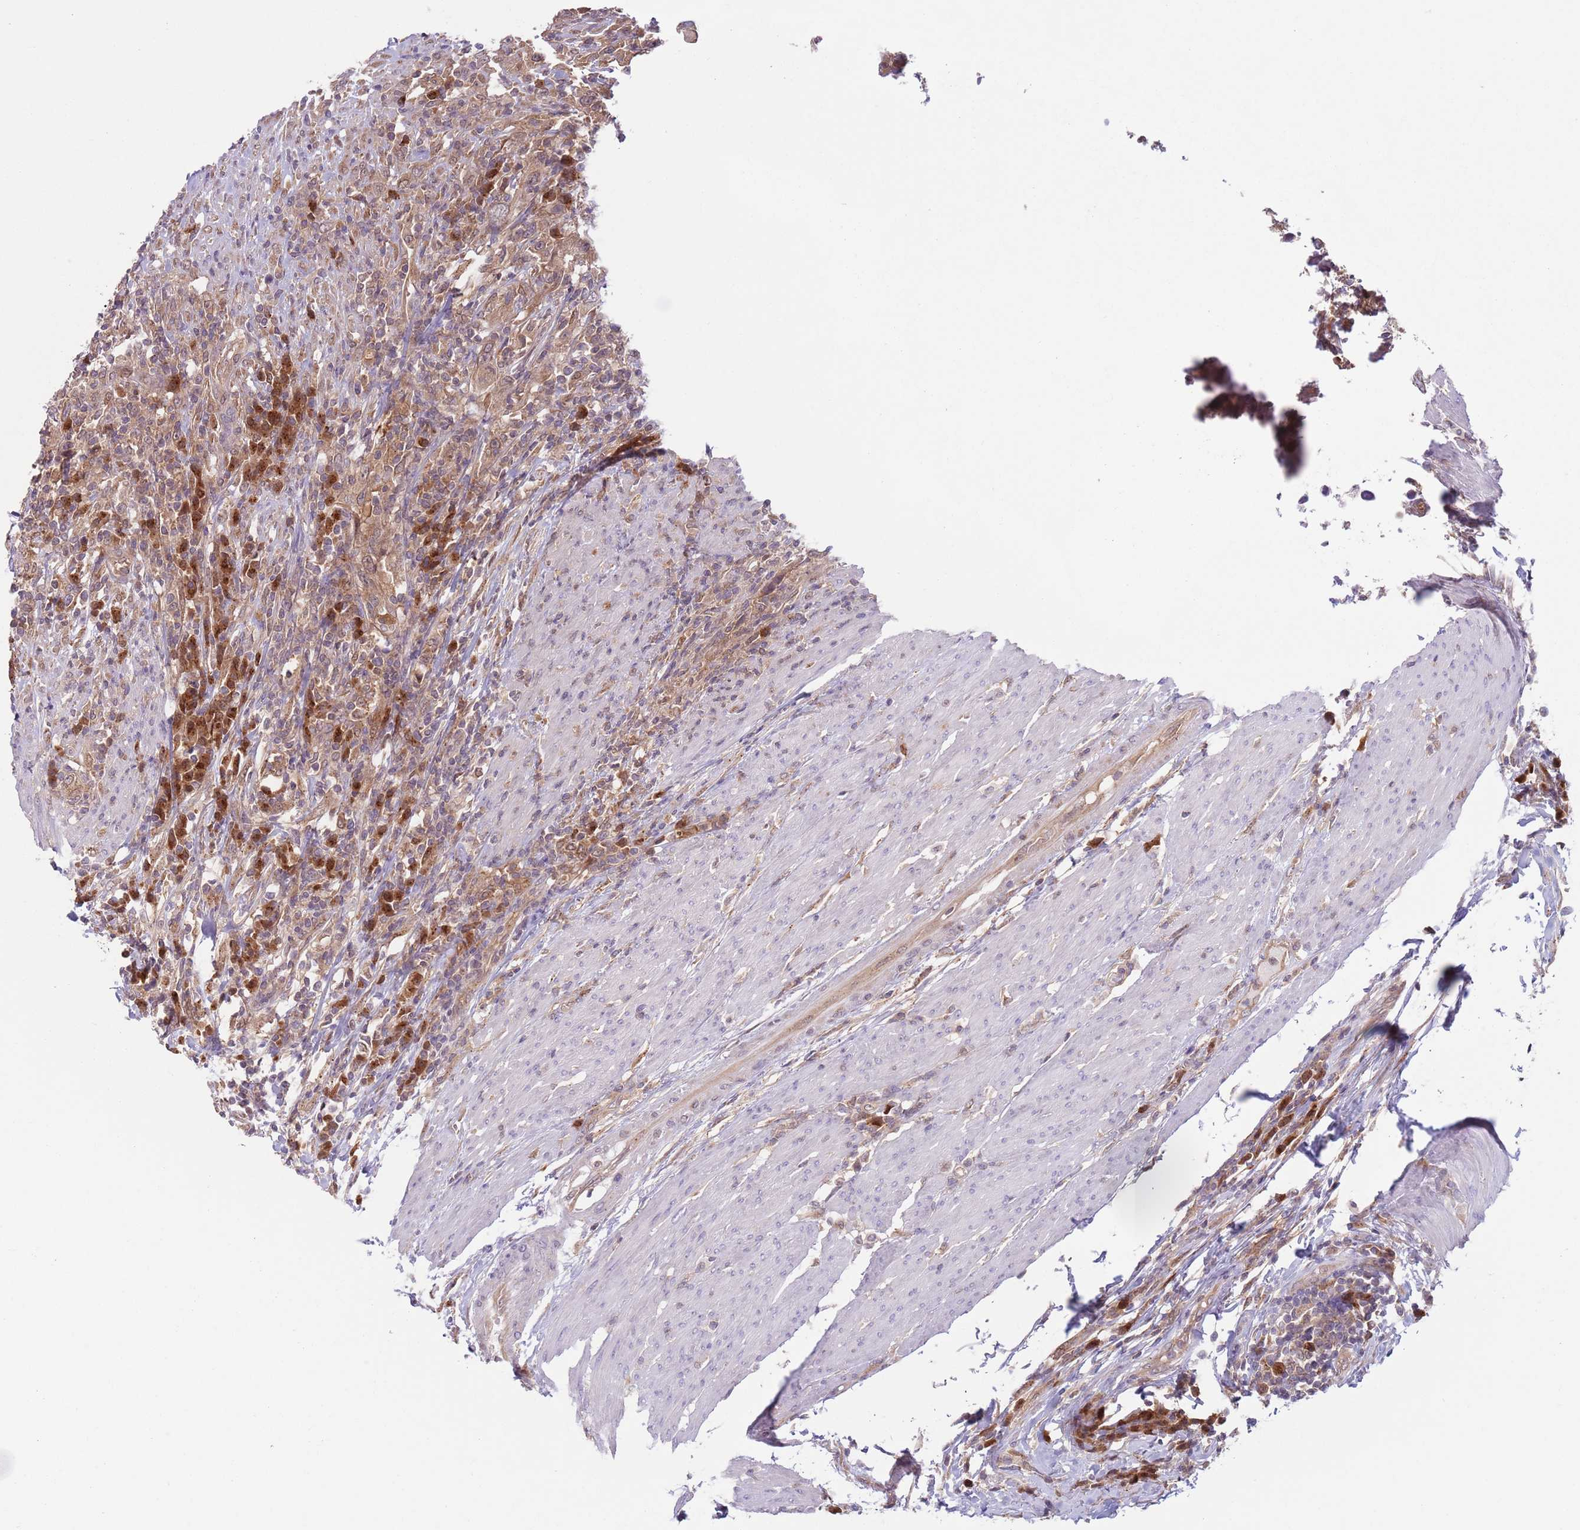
{"staining": {"intensity": "weak", "quantity": ">75%", "location": "cytoplasmic/membranous"}, "tissue": "urothelial cancer", "cell_type": "Tumor cells", "image_type": "cancer", "snomed": [{"axis": "morphology", "description": "Urothelial carcinoma, High grade"}, {"axis": "topography", "description": "Urinary bladder"}], "caption": "The immunohistochemical stain highlights weak cytoplasmic/membranous positivity in tumor cells of high-grade urothelial carcinoma tissue. Using DAB (brown) and hematoxylin (blue) stains, captured at high magnification using brightfield microscopy.", "gene": "COPE", "patient": {"sex": "male", "age": 61}}